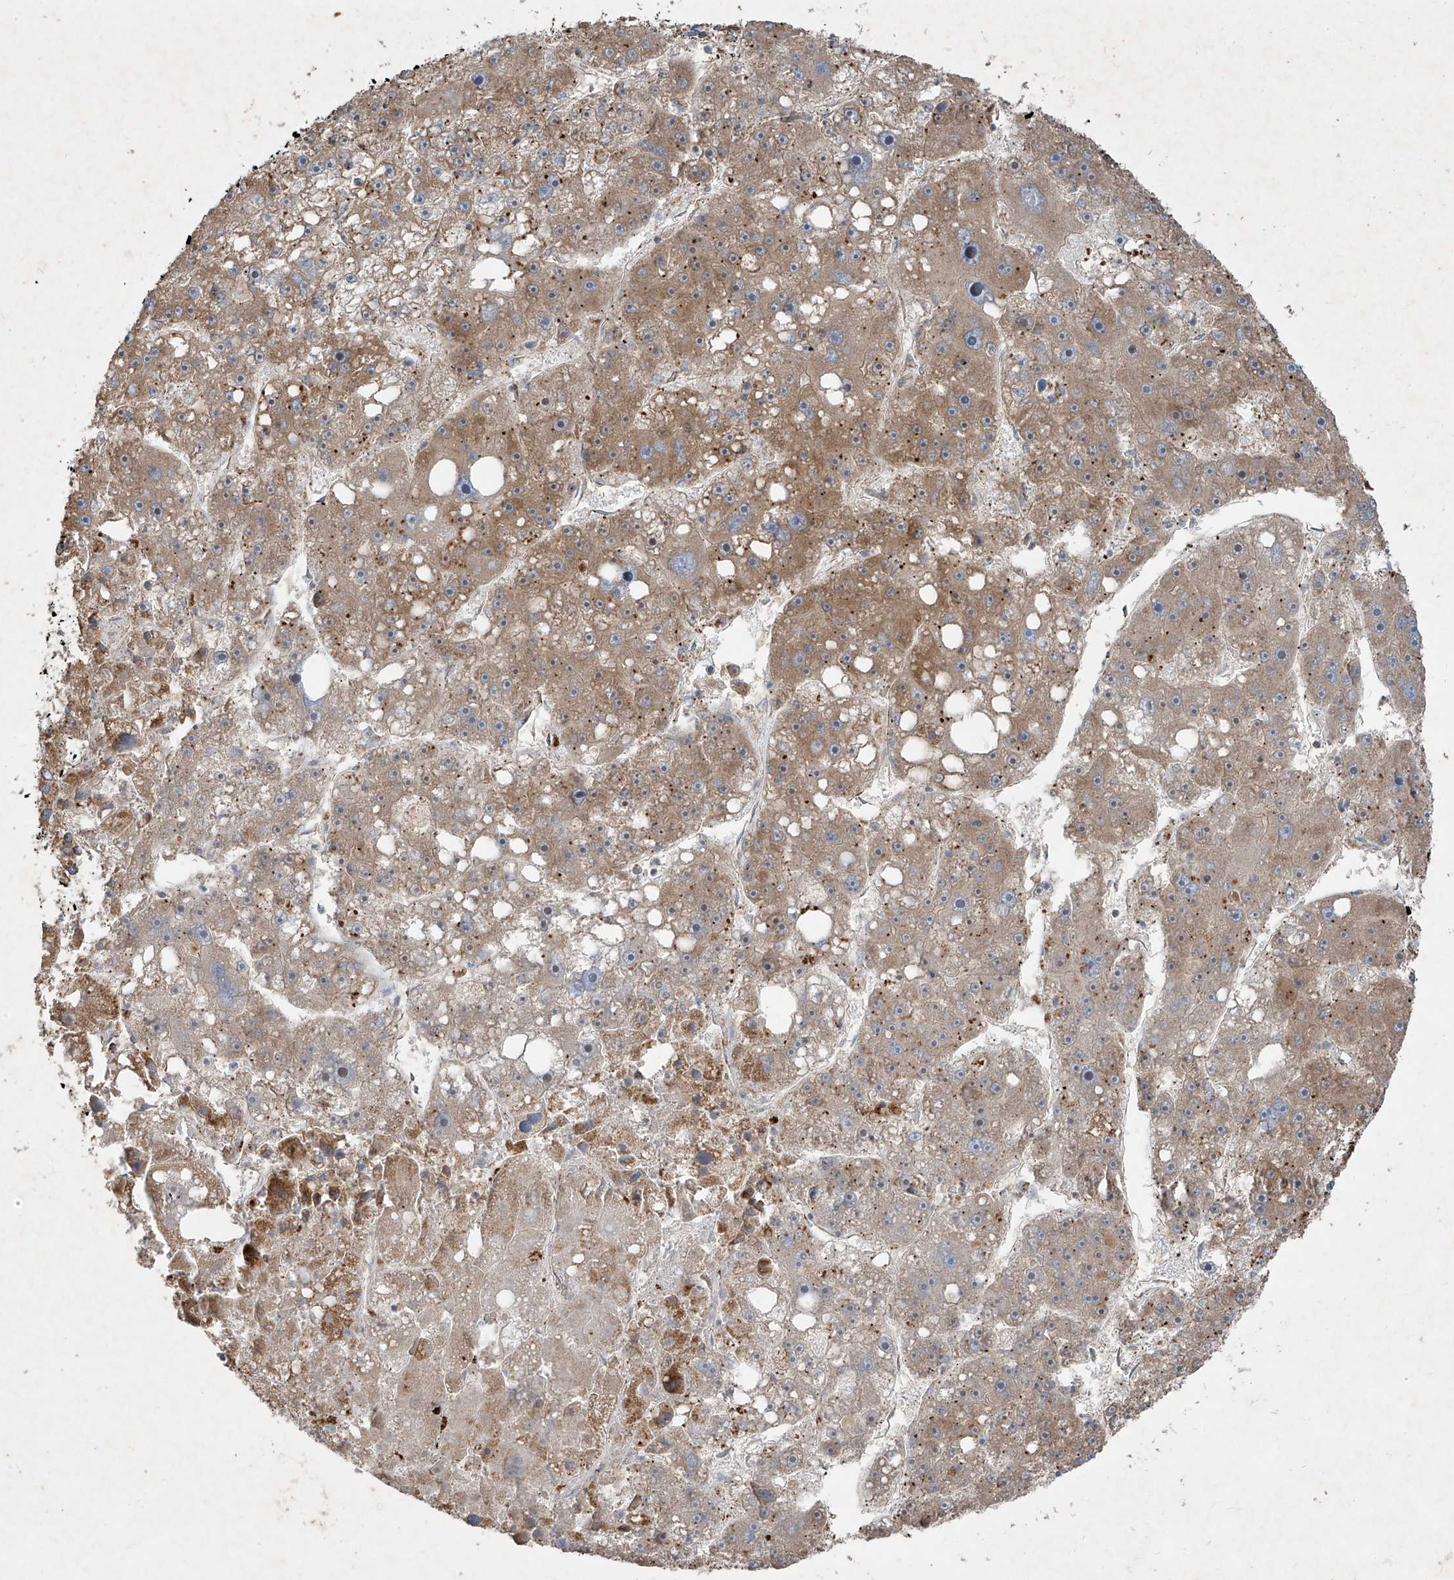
{"staining": {"intensity": "moderate", "quantity": ">75%", "location": "cytoplasmic/membranous"}, "tissue": "liver cancer", "cell_type": "Tumor cells", "image_type": "cancer", "snomed": [{"axis": "morphology", "description": "Carcinoma, Hepatocellular, NOS"}, {"axis": "topography", "description": "Liver"}], "caption": "Protein staining shows moderate cytoplasmic/membranous expression in about >75% of tumor cells in liver cancer. (IHC, brightfield microscopy, high magnification).", "gene": "UQCC1", "patient": {"sex": "female", "age": 61}}